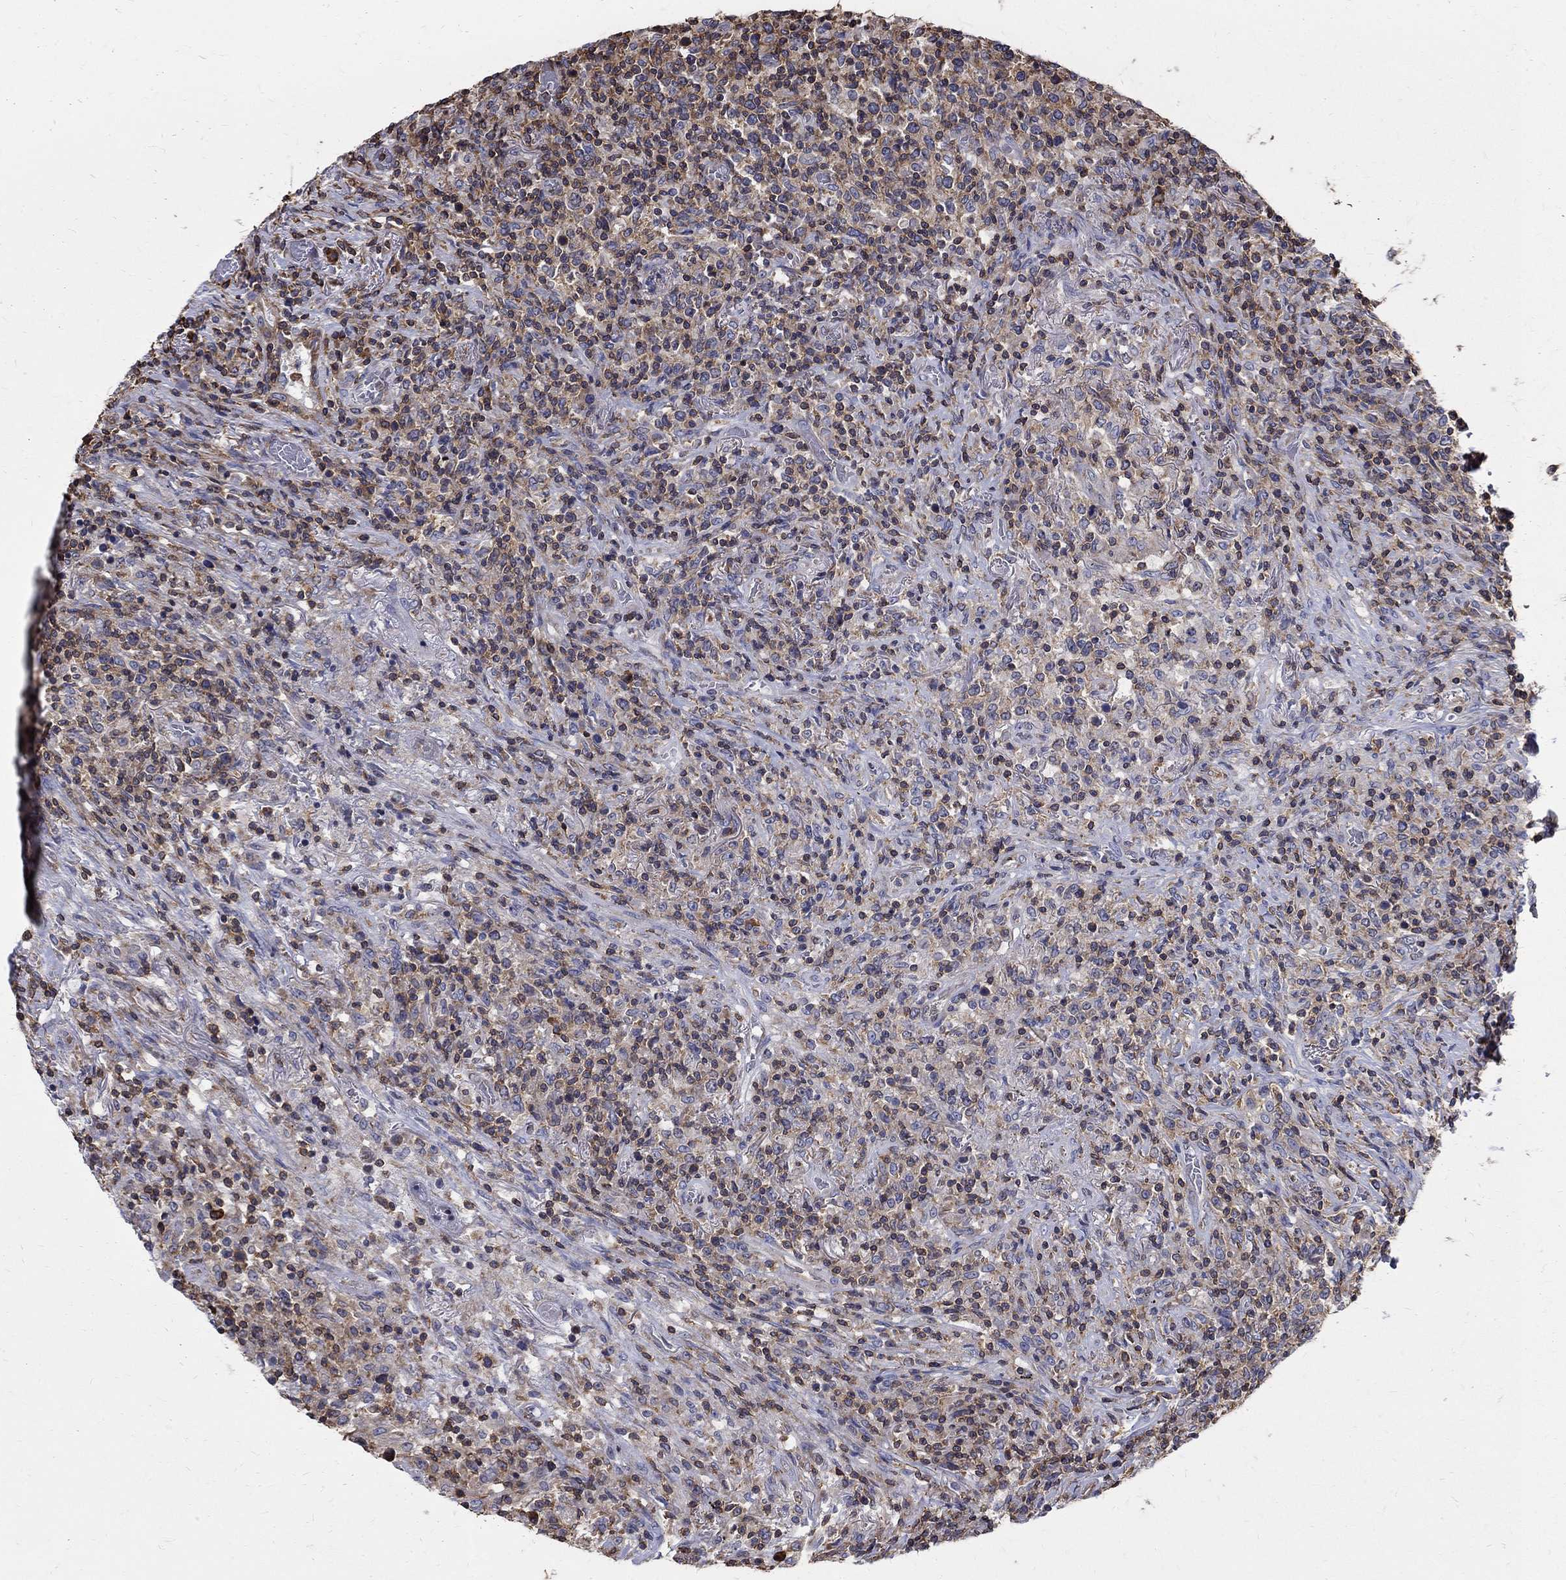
{"staining": {"intensity": "weak", "quantity": ">75%", "location": "cytoplasmic/membranous"}, "tissue": "lymphoma", "cell_type": "Tumor cells", "image_type": "cancer", "snomed": [{"axis": "morphology", "description": "Malignant lymphoma, non-Hodgkin's type, High grade"}, {"axis": "topography", "description": "Lung"}], "caption": "Lymphoma stained with a protein marker displays weak staining in tumor cells.", "gene": "AGAP2", "patient": {"sex": "male", "age": 79}}